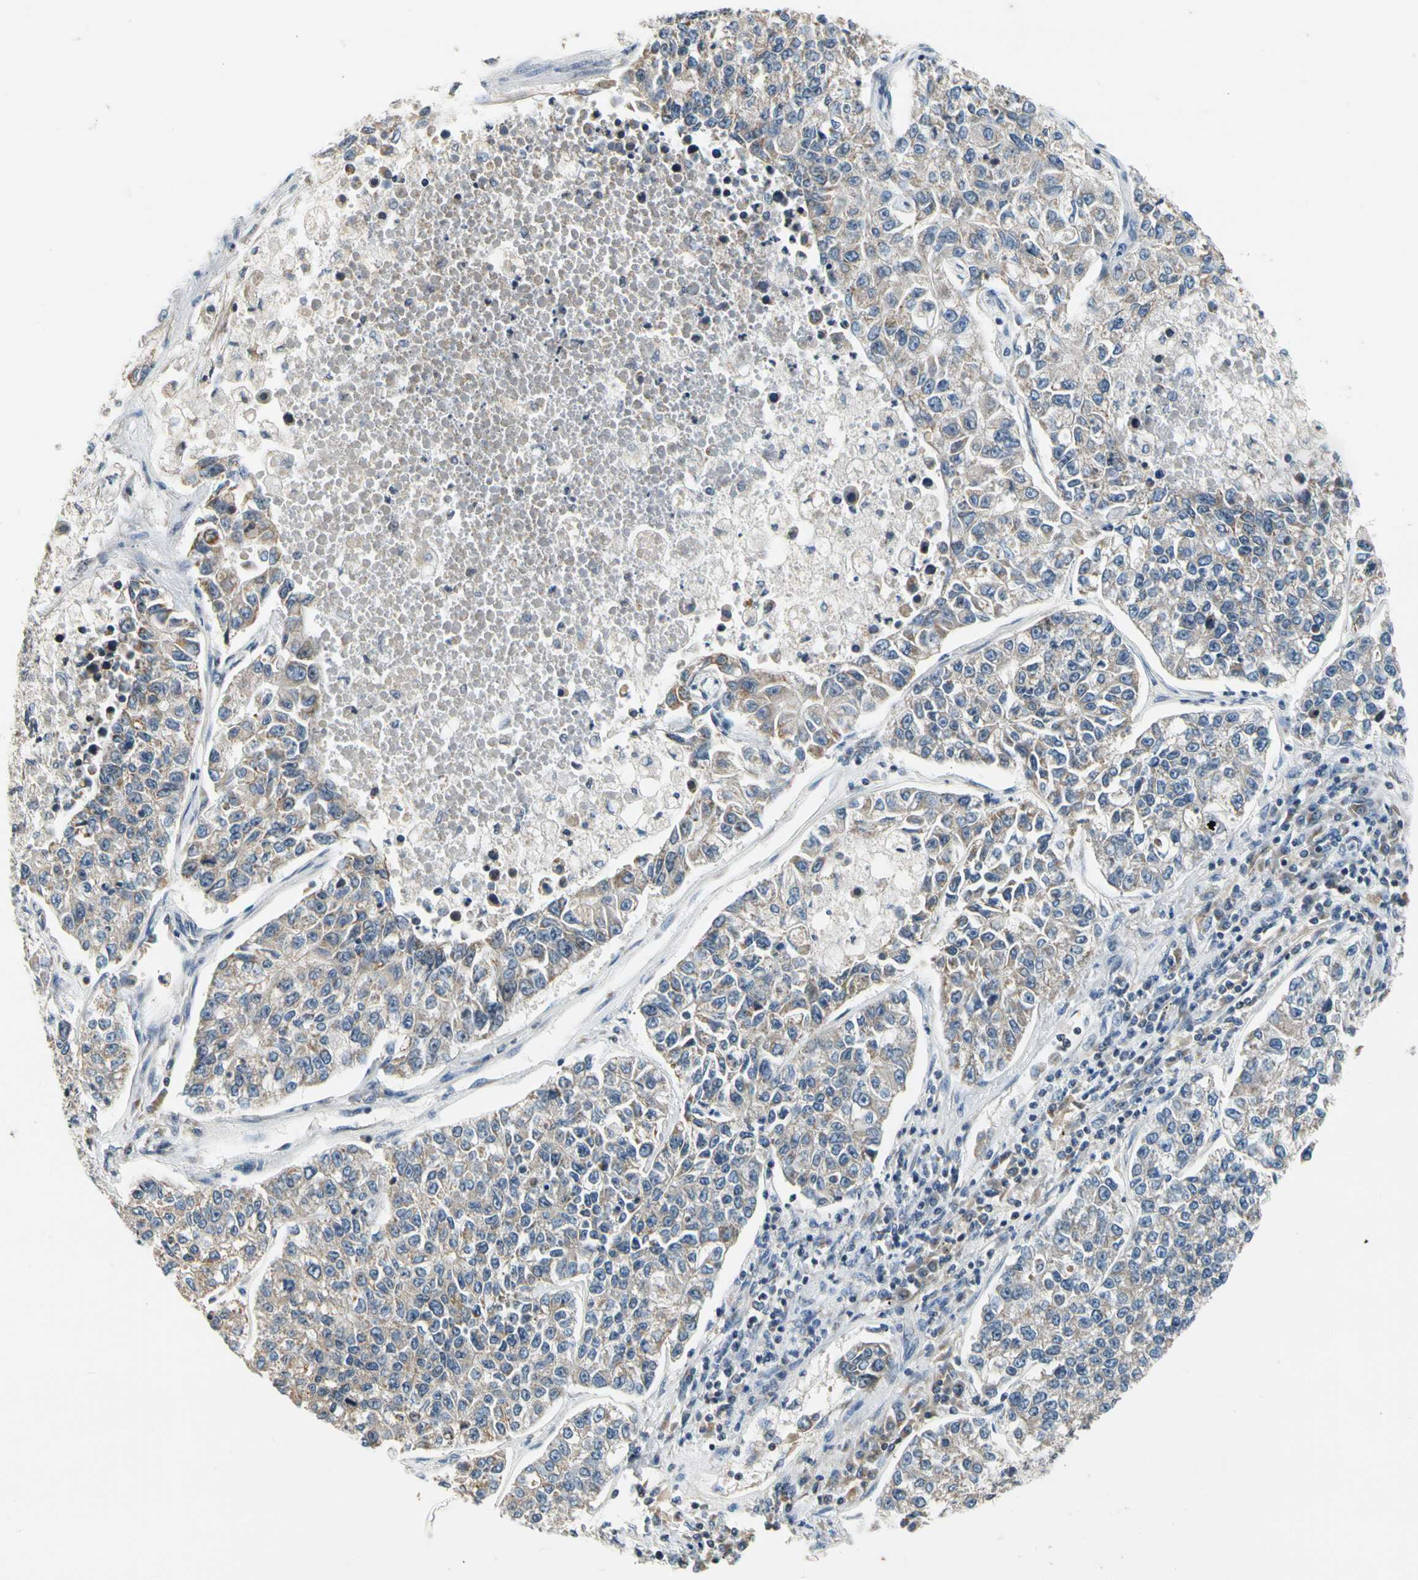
{"staining": {"intensity": "weak", "quantity": "25%-75%", "location": "cytoplasmic/membranous"}, "tissue": "lung cancer", "cell_type": "Tumor cells", "image_type": "cancer", "snomed": [{"axis": "morphology", "description": "Adenocarcinoma, NOS"}, {"axis": "topography", "description": "Lung"}], "caption": "The histopathology image shows a brown stain indicating the presence of a protein in the cytoplasmic/membranous of tumor cells in lung cancer (adenocarcinoma).", "gene": "SOX30", "patient": {"sex": "male", "age": 49}}